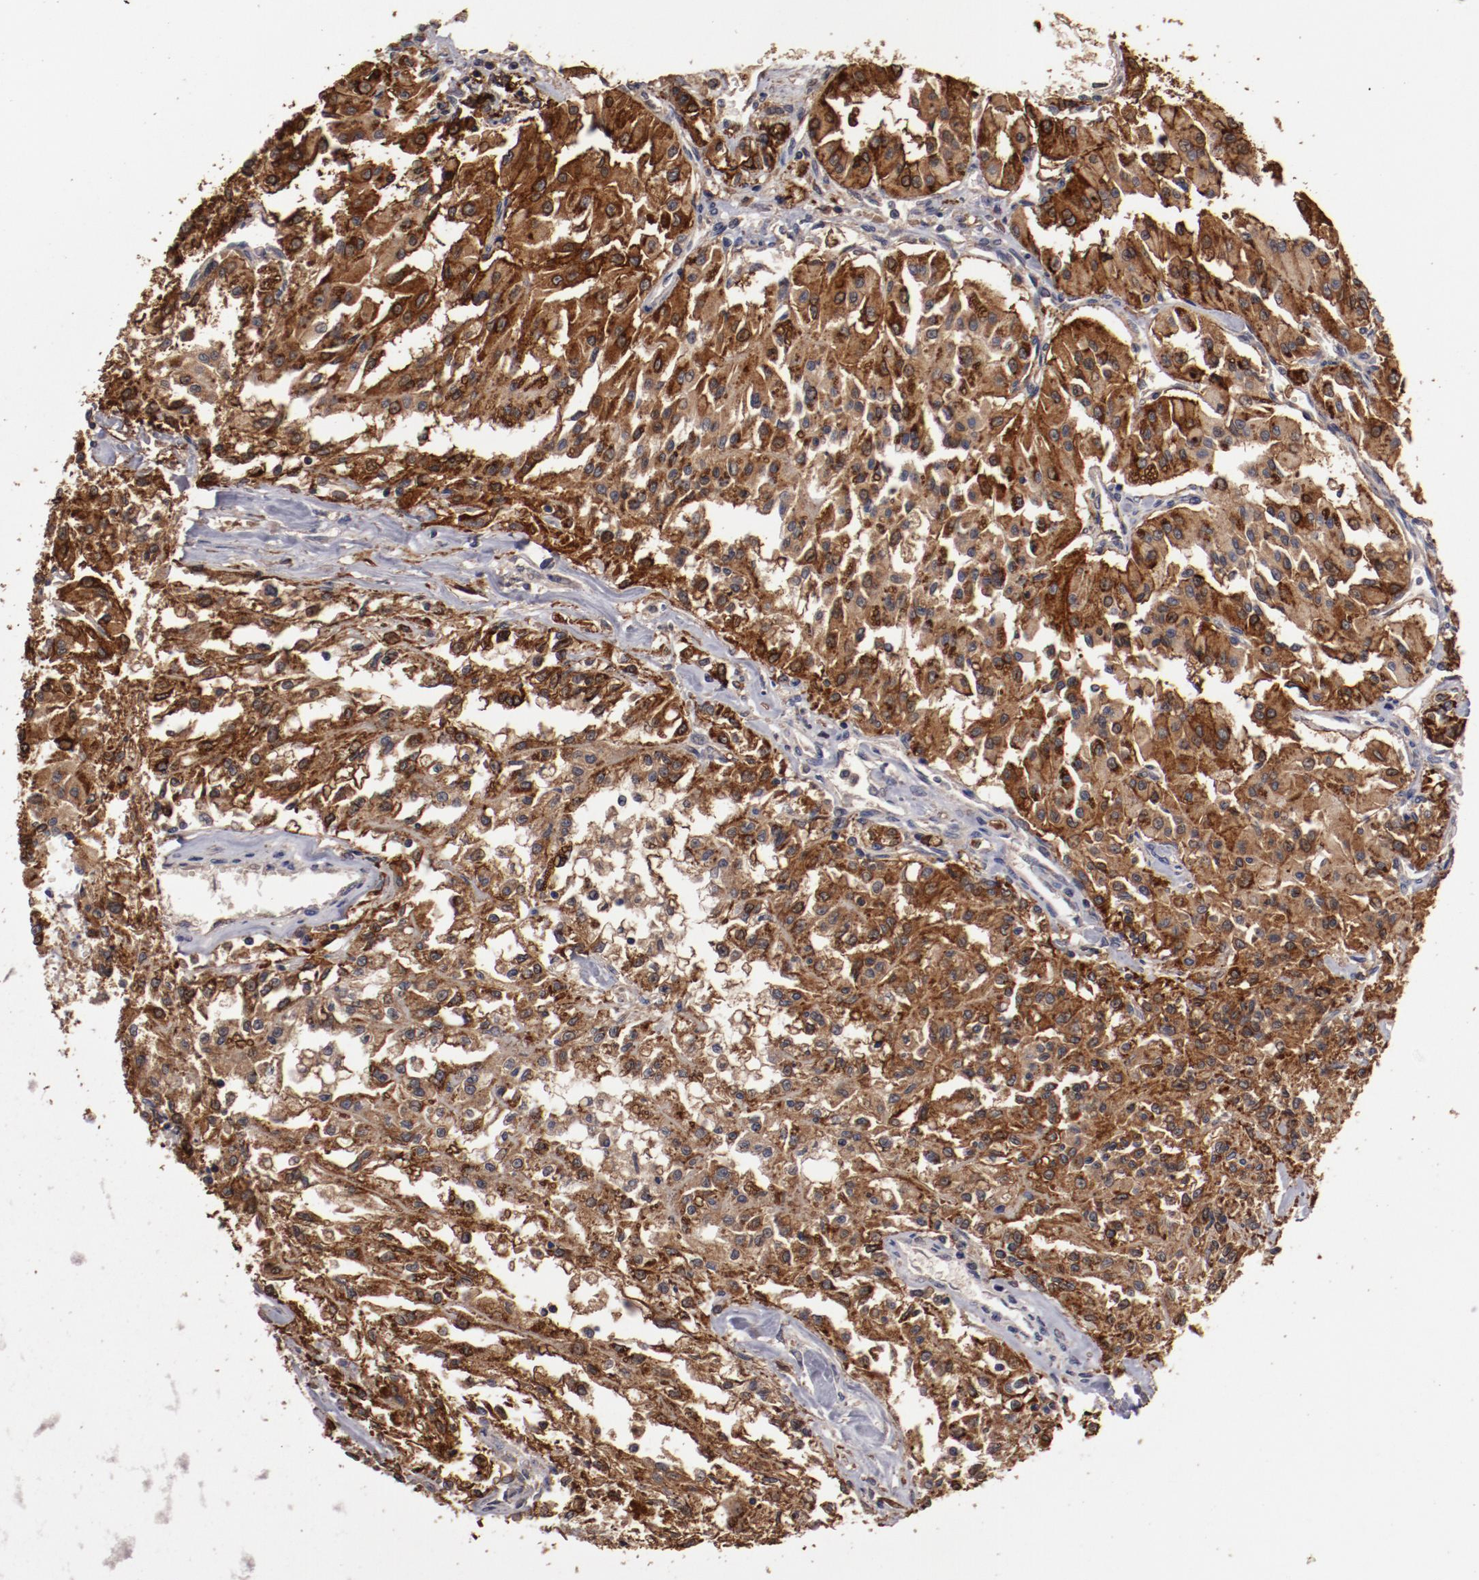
{"staining": {"intensity": "strong", "quantity": ">75%", "location": "cytoplasmic/membranous"}, "tissue": "renal cancer", "cell_type": "Tumor cells", "image_type": "cancer", "snomed": [{"axis": "morphology", "description": "Adenocarcinoma, NOS"}, {"axis": "topography", "description": "Kidney"}], "caption": "Renal cancer tissue reveals strong cytoplasmic/membranous expression in about >75% of tumor cells, visualized by immunohistochemistry. (DAB IHC, brown staining for protein, blue staining for nuclei).", "gene": "LRRC75B", "patient": {"sex": "male", "age": 78}}